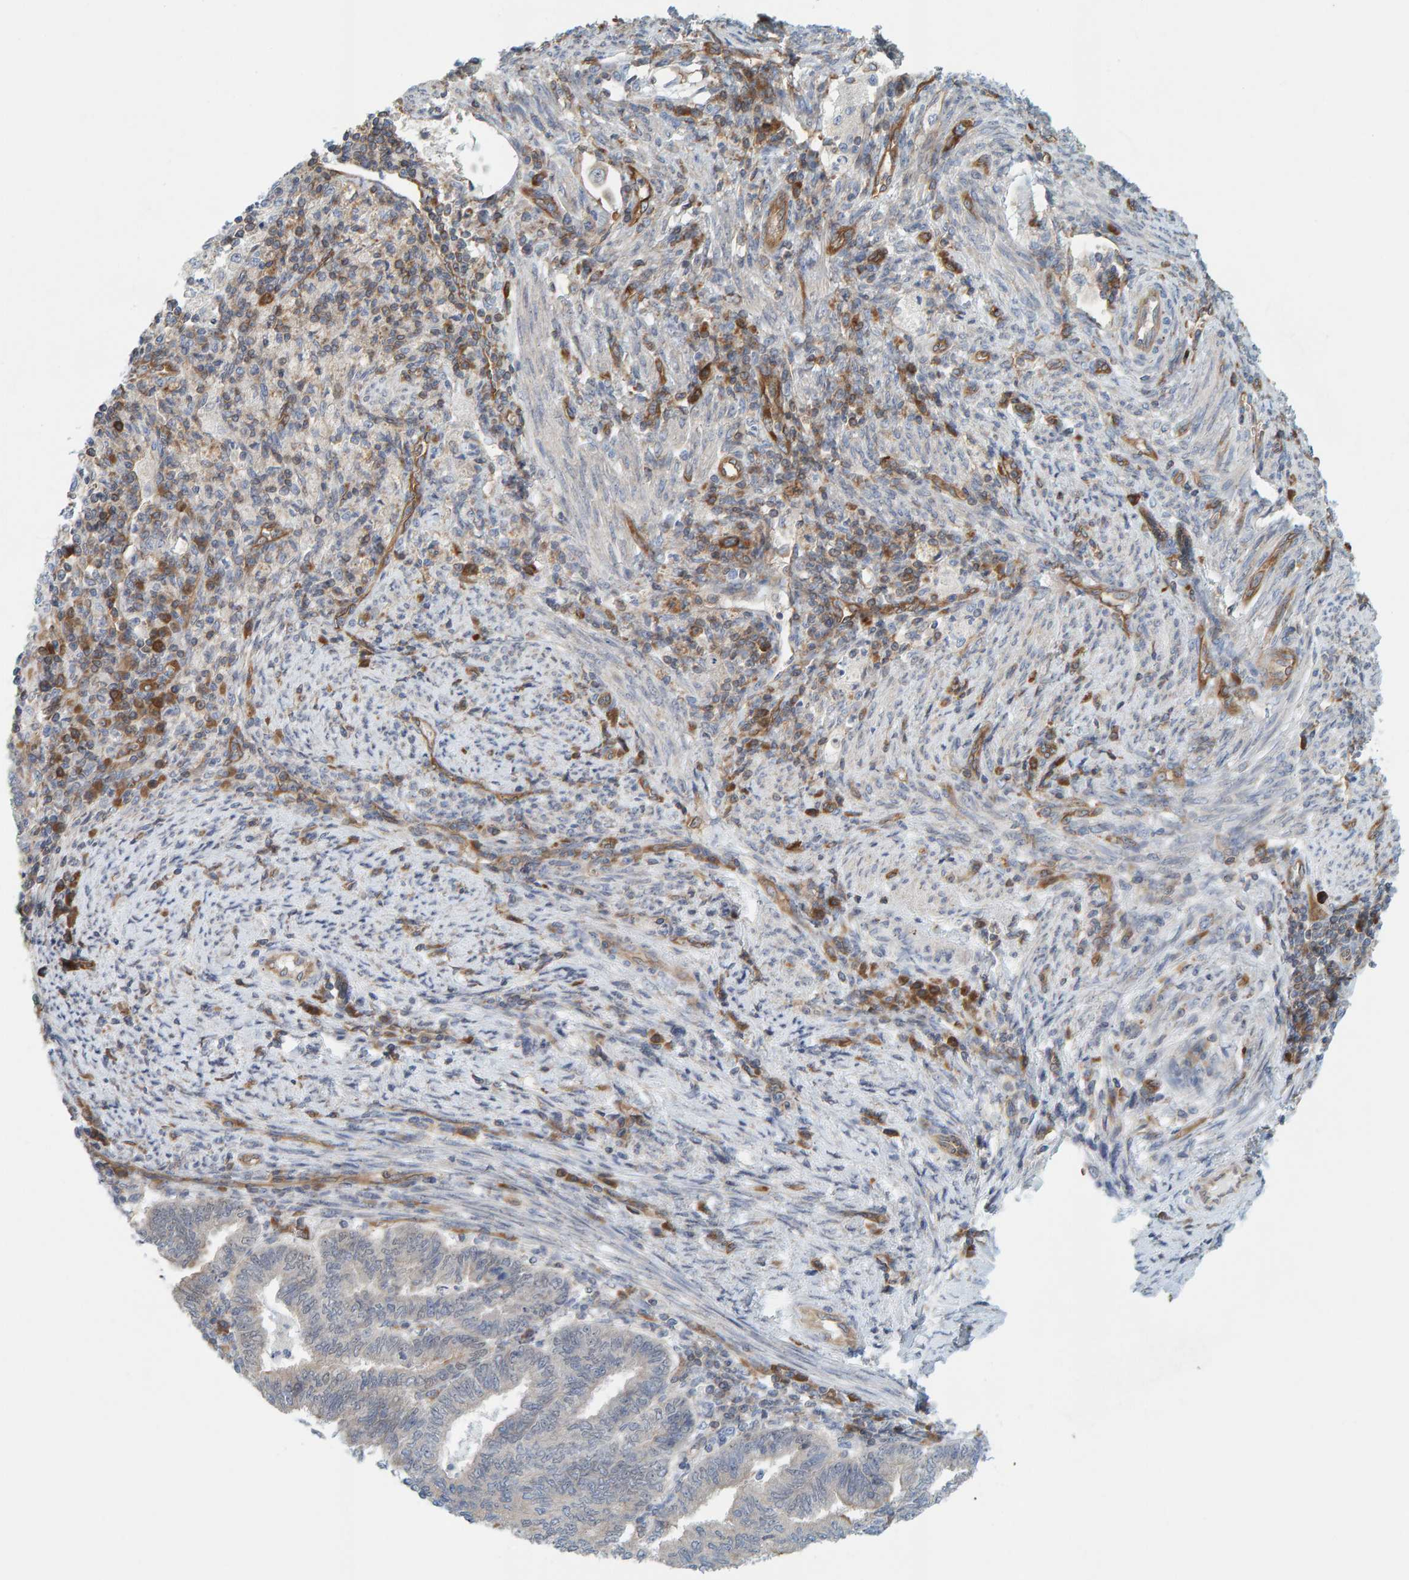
{"staining": {"intensity": "negative", "quantity": "none", "location": "none"}, "tissue": "endometrial cancer", "cell_type": "Tumor cells", "image_type": "cancer", "snomed": [{"axis": "morphology", "description": "Polyp, NOS"}, {"axis": "morphology", "description": "Adenocarcinoma, NOS"}, {"axis": "morphology", "description": "Adenoma, NOS"}, {"axis": "topography", "description": "Endometrium"}], "caption": "Protein analysis of endometrial adenoma demonstrates no significant expression in tumor cells. Brightfield microscopy of immunohistochemistry (IHC) stained with DAB (brown) and hematoxylin (blue), captured at high magnification.", "gene": "PRKD2", "patient": {"sex": "female", "age": 79}}